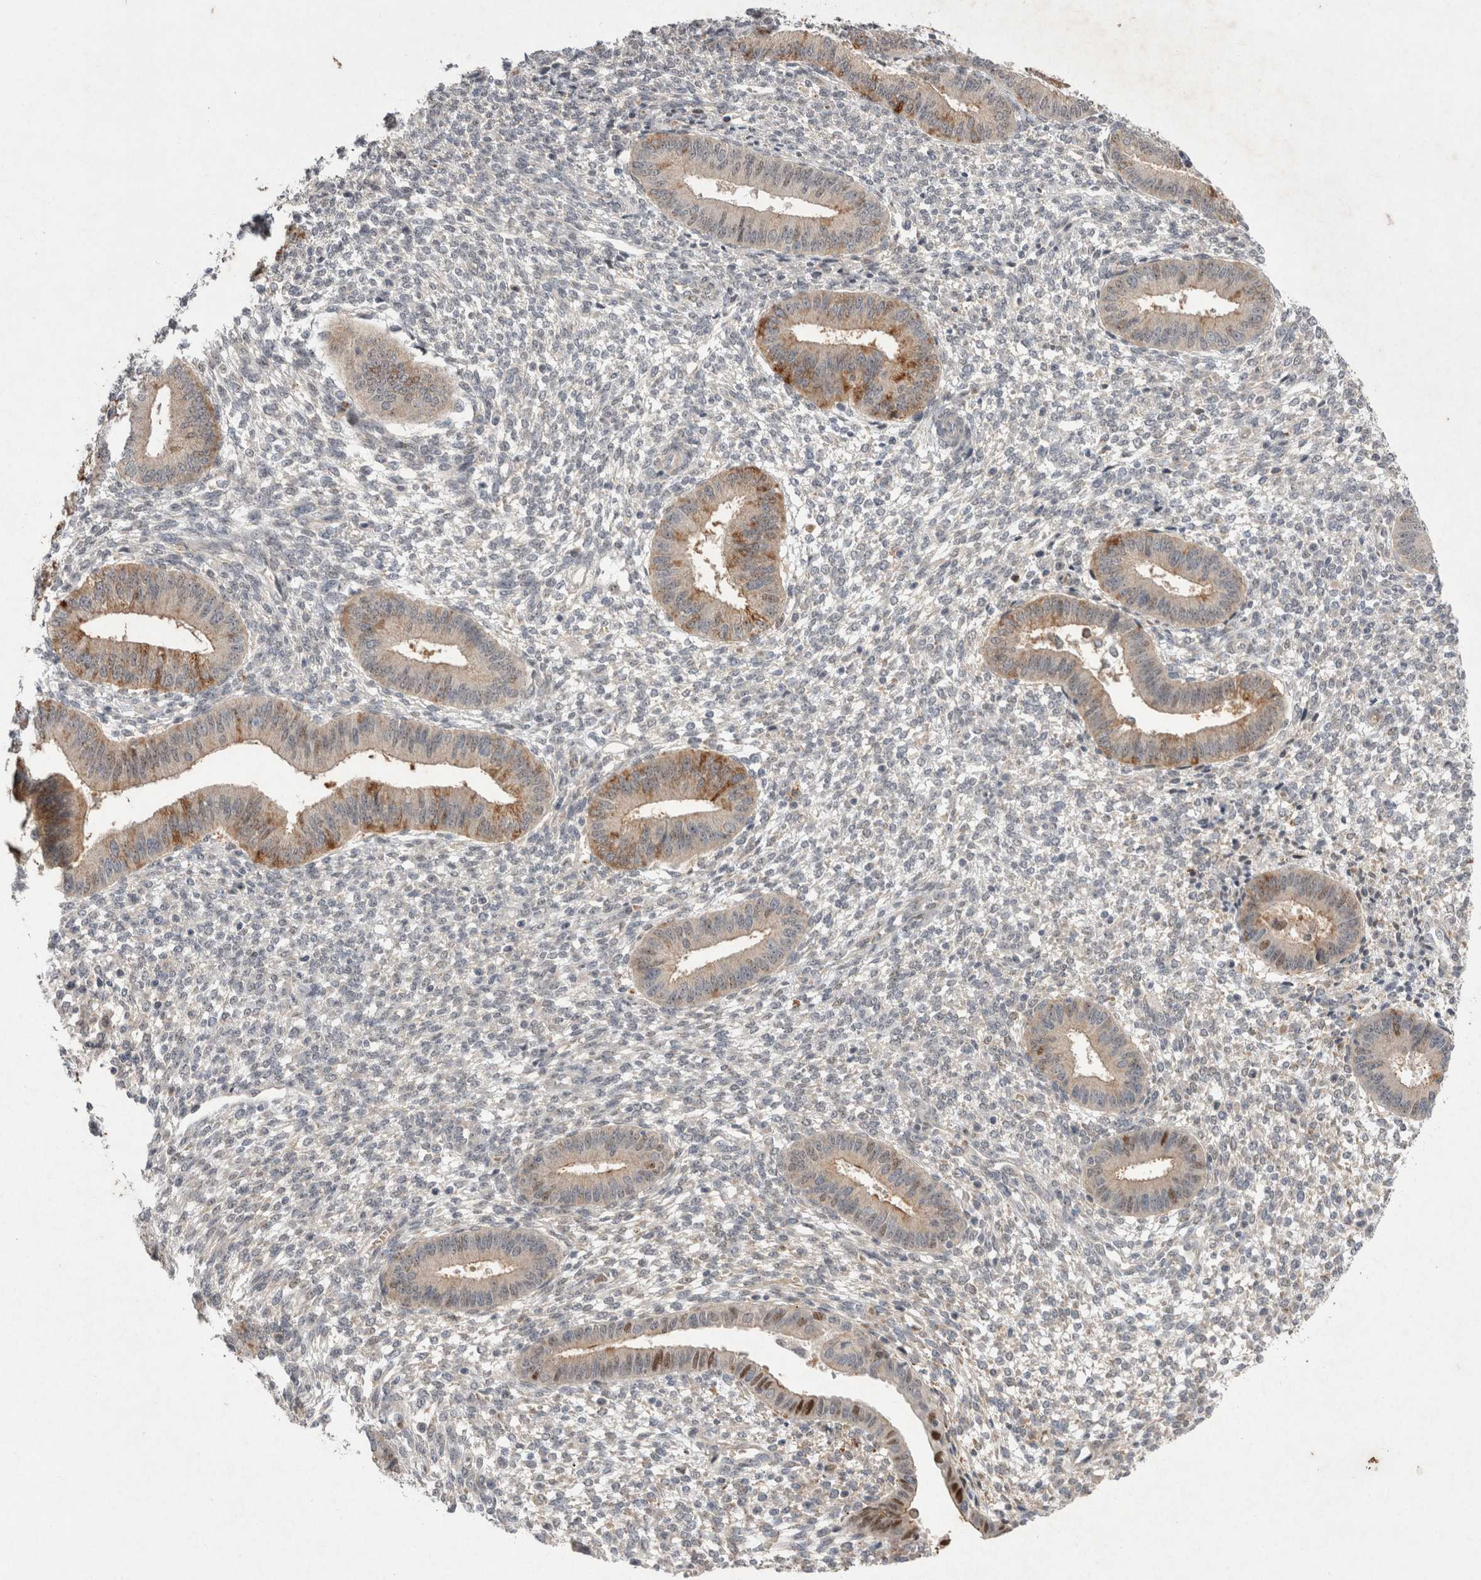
{"staining": {"intensity": "weak", "quantity": "<25%", "location": "cytoplasmic/membranous"}, "tissue": "endometrium", "cell_type": "Cells in endometrial stroma", "image_type": "normal", "snomed": [{"axis": "morphology", "description": "Normal tissue, NOS"}, {"axis": "topography", "description": "Endometrium"}], "caption": "An immunohistochemistry (IHC) histopathology image of benign endometrium is shown. There is no staining in cells in endometrial stroma of endometrium.", "gene": "STK11", "patient": {"sex": "female", "age": 46}}